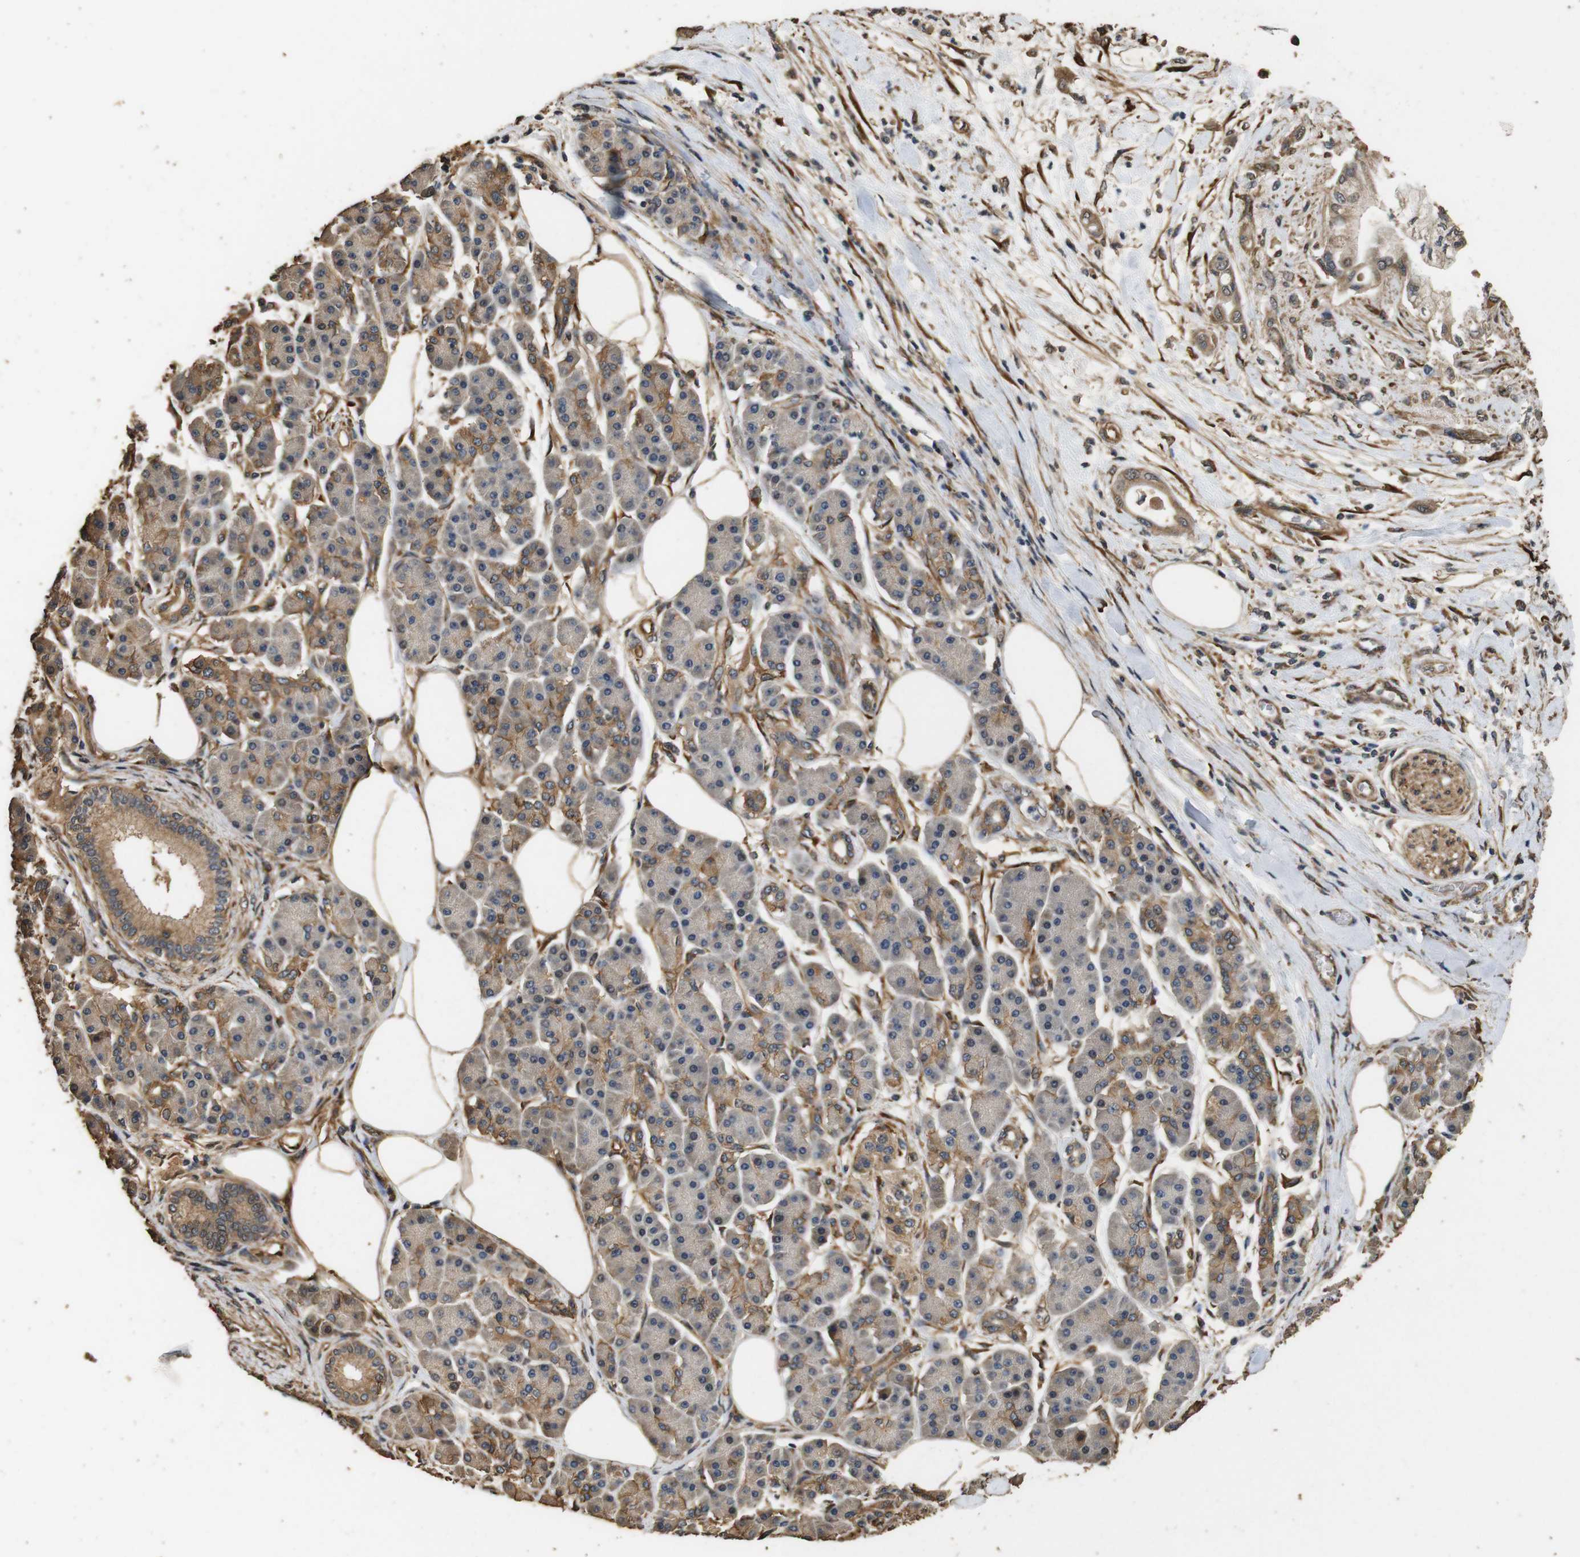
{"staining": {"intensity": "moderate", "quantity": ">75%", "location": "cytoplasmic/membranous"}, "tissue": "pancreatic cancer", "cell_type": "Tumor cells", "image_type": "cancer", "snomed": [{"axis": "morphology", "description": "Adenocarcinoma, NOS"}, {"axis": "morphology", "description": "Adenocarcinoma, metastatic, NOS"}, {"axis": "topography", "description": "Lymph node"}, {"axis": "topography", "description": "Pancreas"}, {"axis": "topography", "description": "Duodenum"}], "caption": "Tumor cells show moderate cytoplasmic/membranous expression in approximately >75% of cells in metastatic adenocarcinoma (pancreatic).", "gene": "CNPY4", "patient": {"sex": "female", "age": 64}}